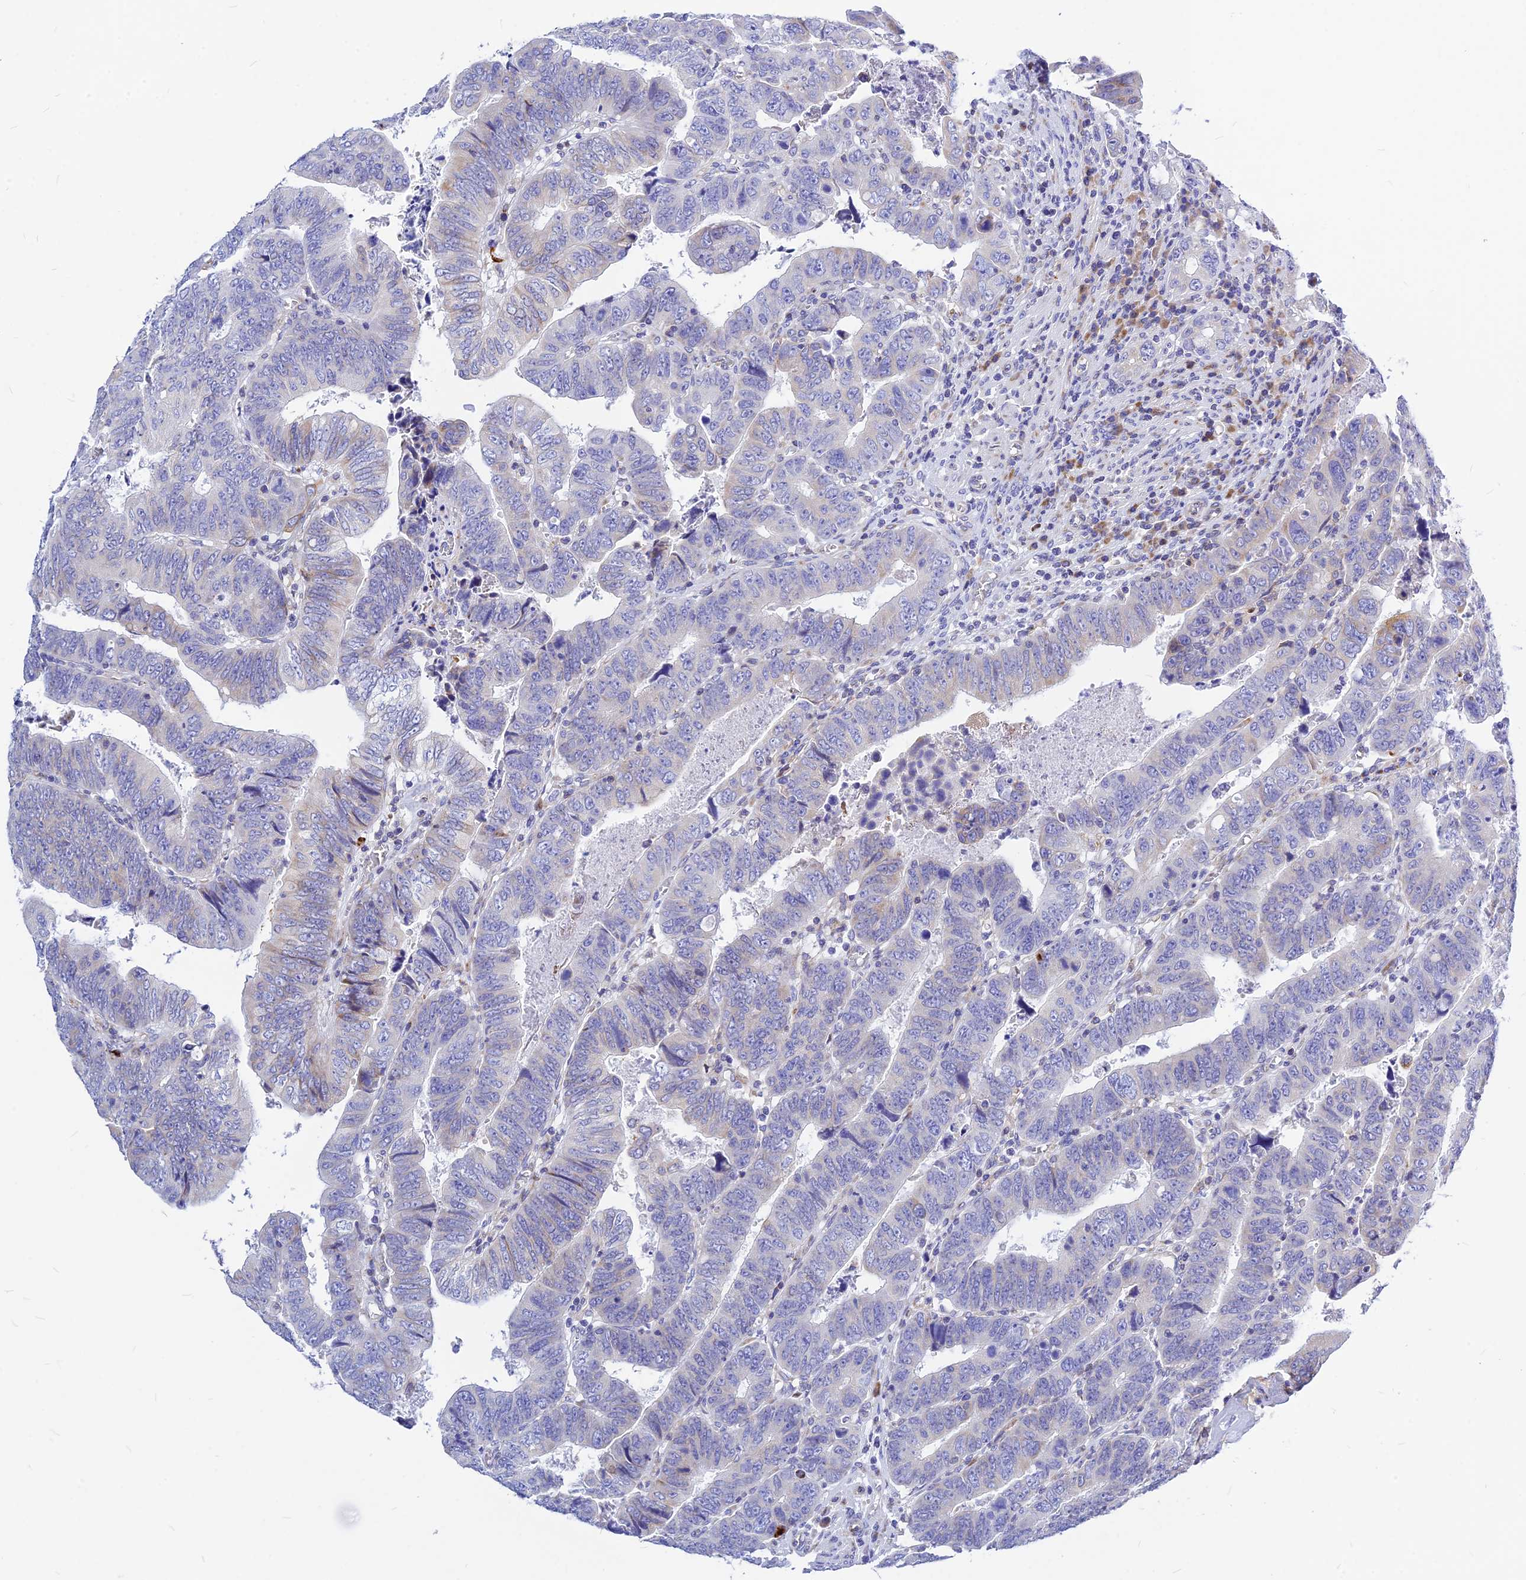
{"staining": {"intensity": "weak", "quantity": "<25%", "location": "cytoplasmic/membranous"}, "tissue": "colorectal cancer", "cell_type": "Tumor cells", "image_type": "cancer", "snomed": [{"axis": "morphology", "description": "Normal tissue, NOS"}, {"axis": "morphology", "description": "Adenocarcinoma, NOS"}, {"axis": "topography", "description": "Rectum"}], "caption": "Immunohistochemical staining of human adenocarcinoma (colorectal) exhibits no significant positivity in tumor cells. (DAB IHC visualized using brightfield microscopy, high magnification).", "gene": "CNOT6", "patient": {"sex": "female", "age": 65}}